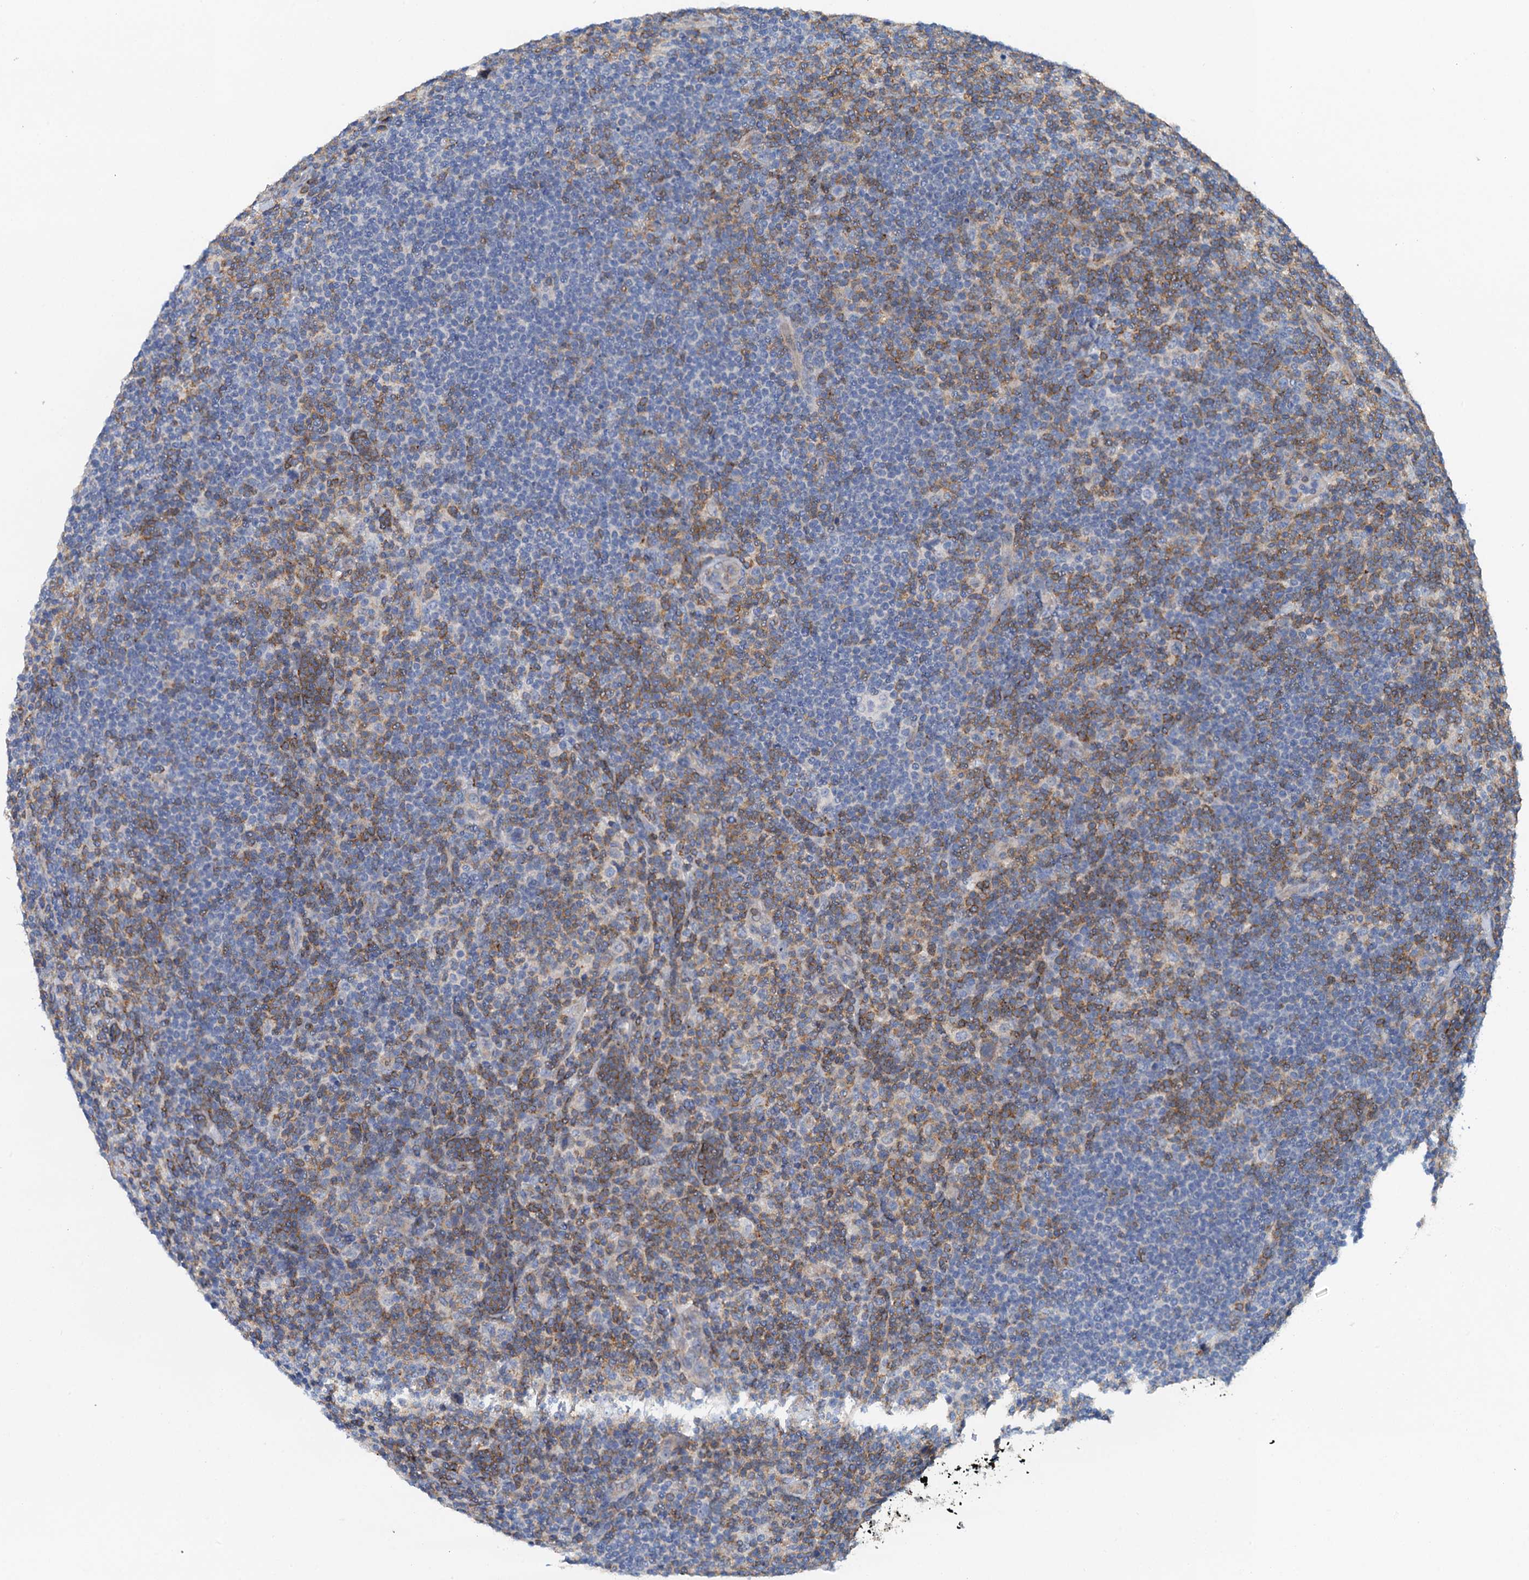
{"staining": {"intensity": "negative", "quantity": "none", "location": "none"}, "tissue": "lymphoma", "cell_type": "Tumor cells", "image_type": "cancer", "snomed": [{"axis": "morphology", "description": "Hodgkin's disease, NOS"}, {"axis": "topography", "description": "Lymph node"}], "caption": "Immunohistochemistry (IHC) of human lymphoma displays no positivity in tumor cells. (Stains: DAB immunohistochemistry with hematoxylin counter stain, Microscopy: brightfield microscopy at high magnification).", "gene": "ROGDI", "patient": {"sex": "female", "age": 57}}